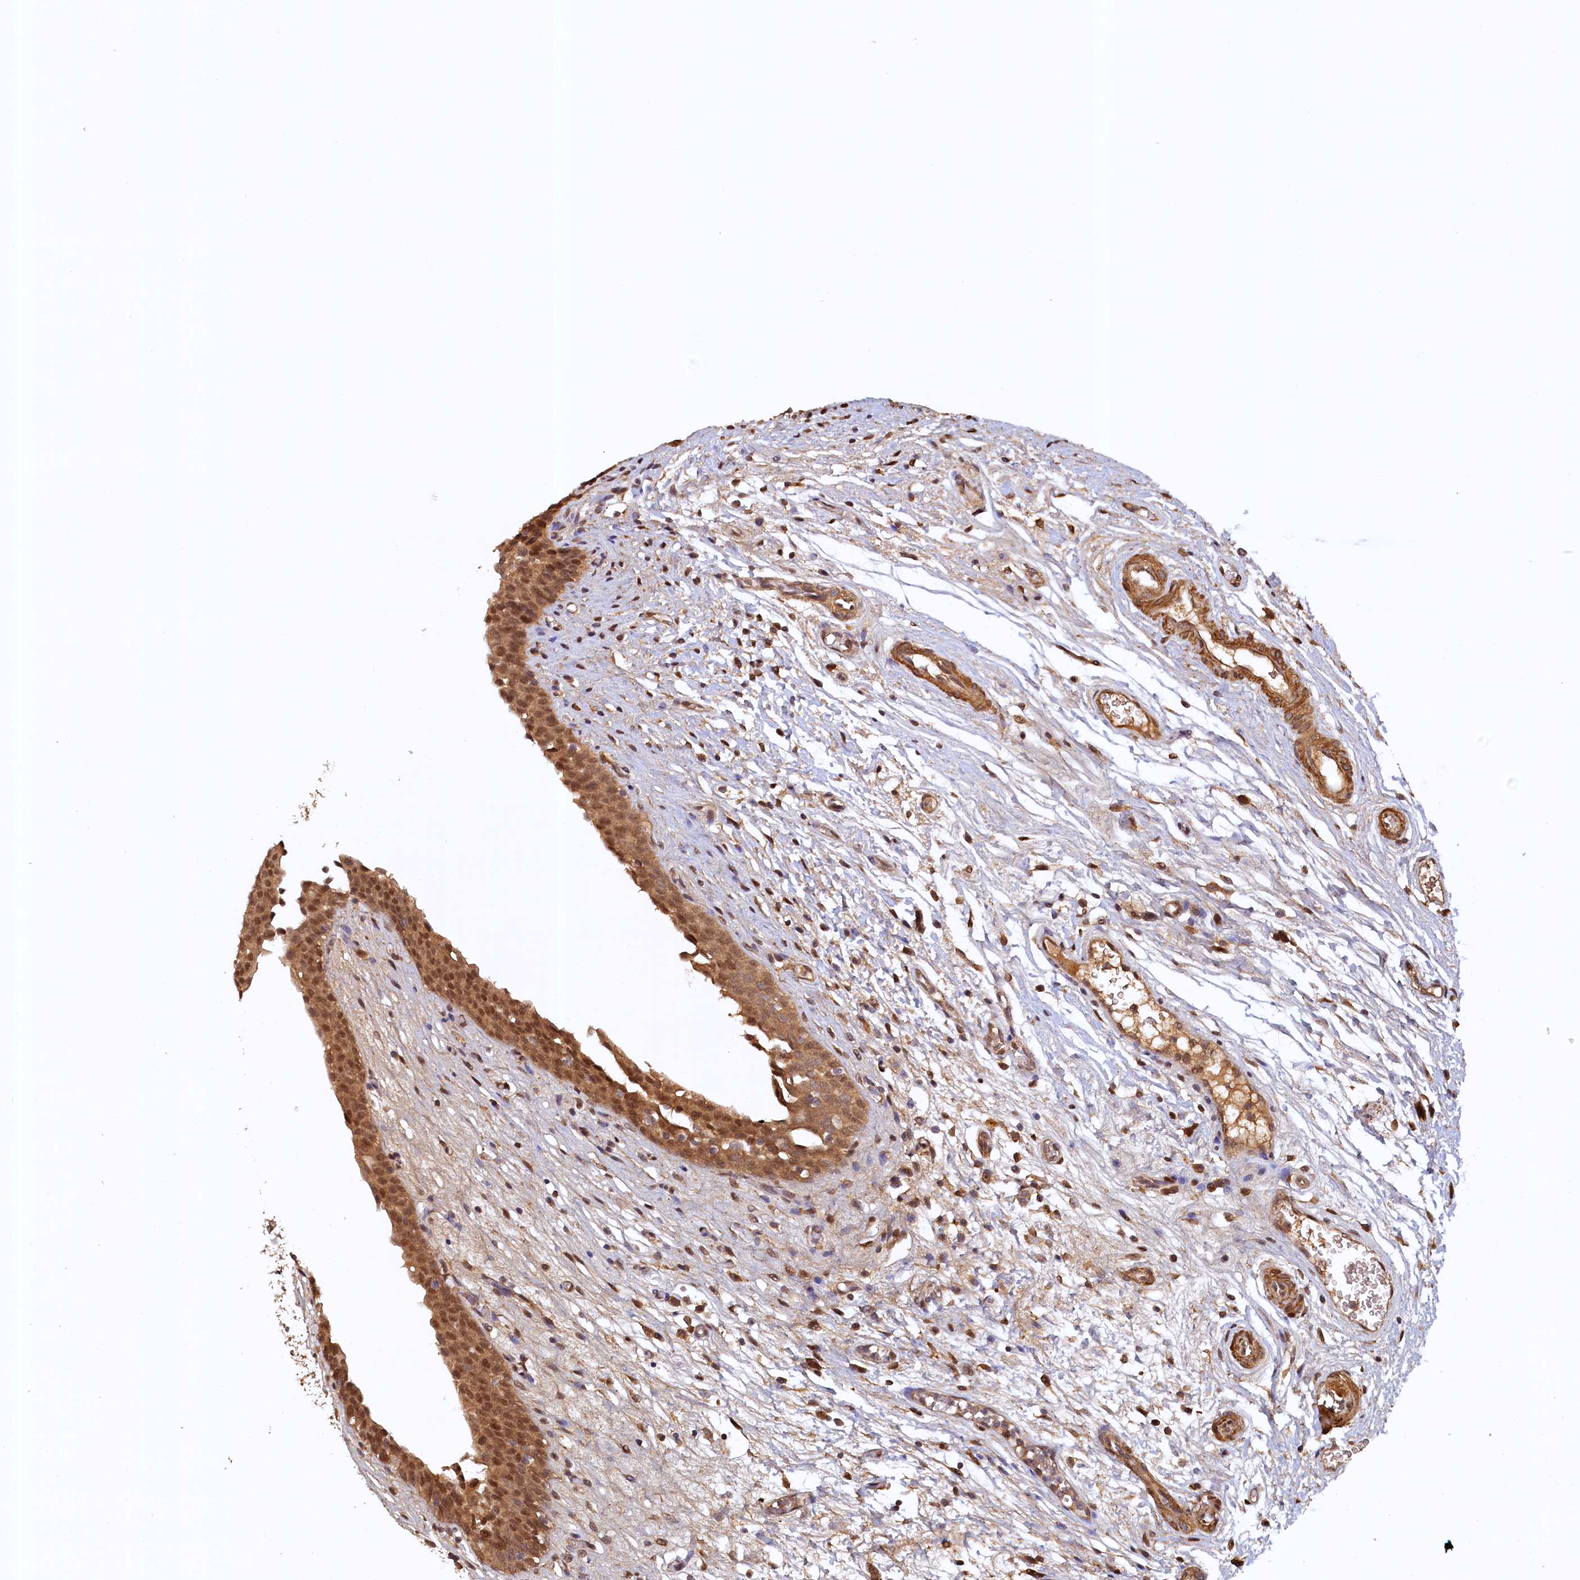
{"staining": {"intensity": "moderate", "quantity": ">75%", "location": "cytoplasmic/membranous,nuclear"}, "tissue": "urinary bladder", "cell_type": "Urothelial cells", "image_type": "normal", "snomed": [{"axis": "morphology", "description": "Normal tissue, NOS"}, {"axis": "topography", "description": "Urinary bladder"}], "caption": "Urothelial cells reveal medium levels of moderate cytoplasmic/membranous,nuclear positivity in about >75% of cells in normal urinary bladder.", "gene": "UBL7", "patient": {"sex": "male", "age": 83}}